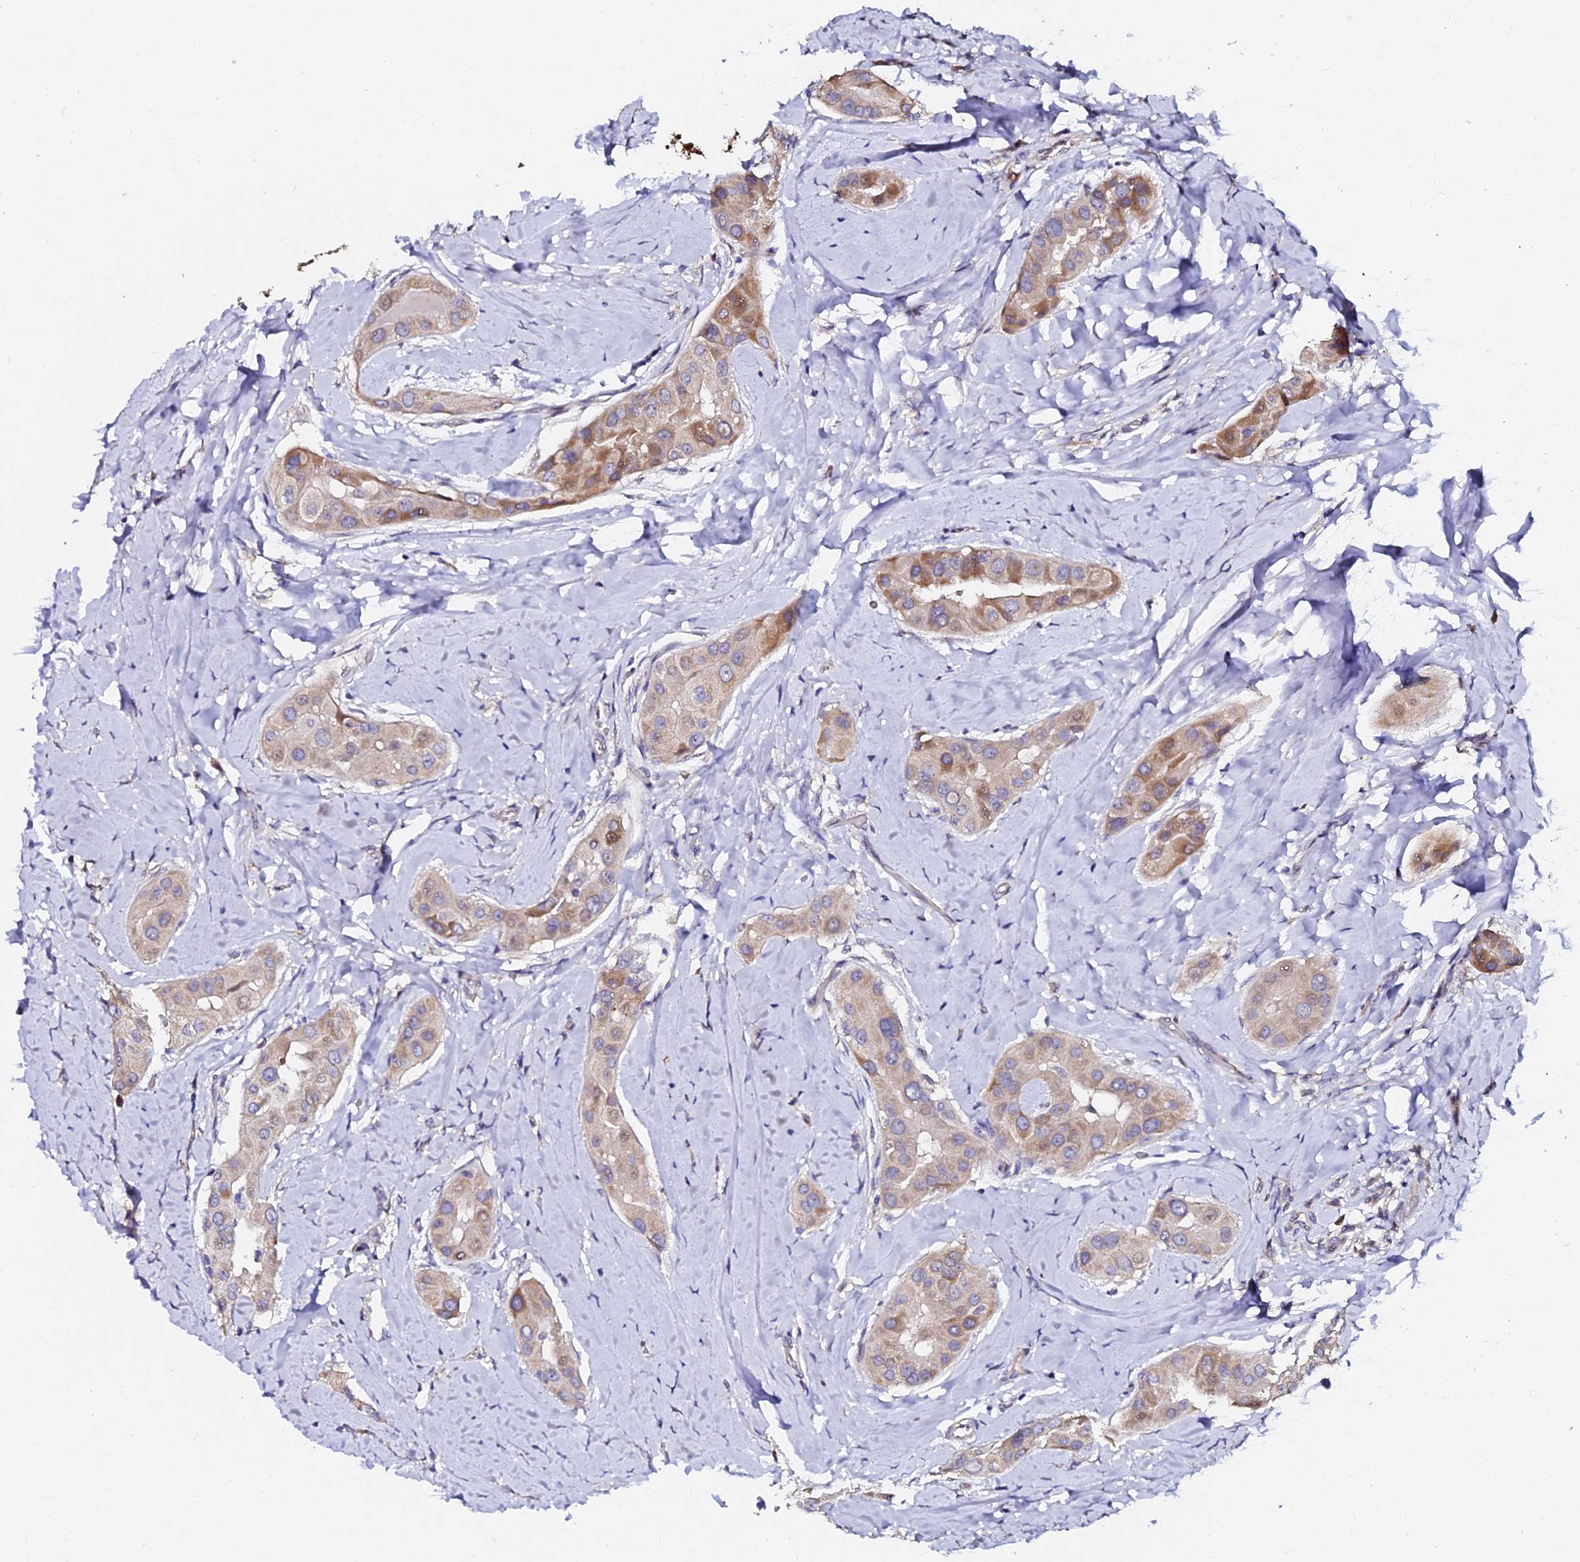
{"staining": {"intensity": "weak", "quantity": ">75%", "location": "cytoplasmic/membranous"}, "tissue": "thyroid cancer", "cell_type": "Tumor cells", "image_type": "cancer", "snomed": [{"axis": "morphology", "description": "Papillary adenocarcinoma, NOS"}, {"axis": "topography", "description": "Thyroid gland"}], "caption": "Immunohistochemical staining of human papillary adenocarcinoma (thyroid) demonstrates weak cytoplasmic/membranous protein staining in about >75% of tumor cells.", "gene": "GPN3", "patient": {"sex": "male", "age": 33}}